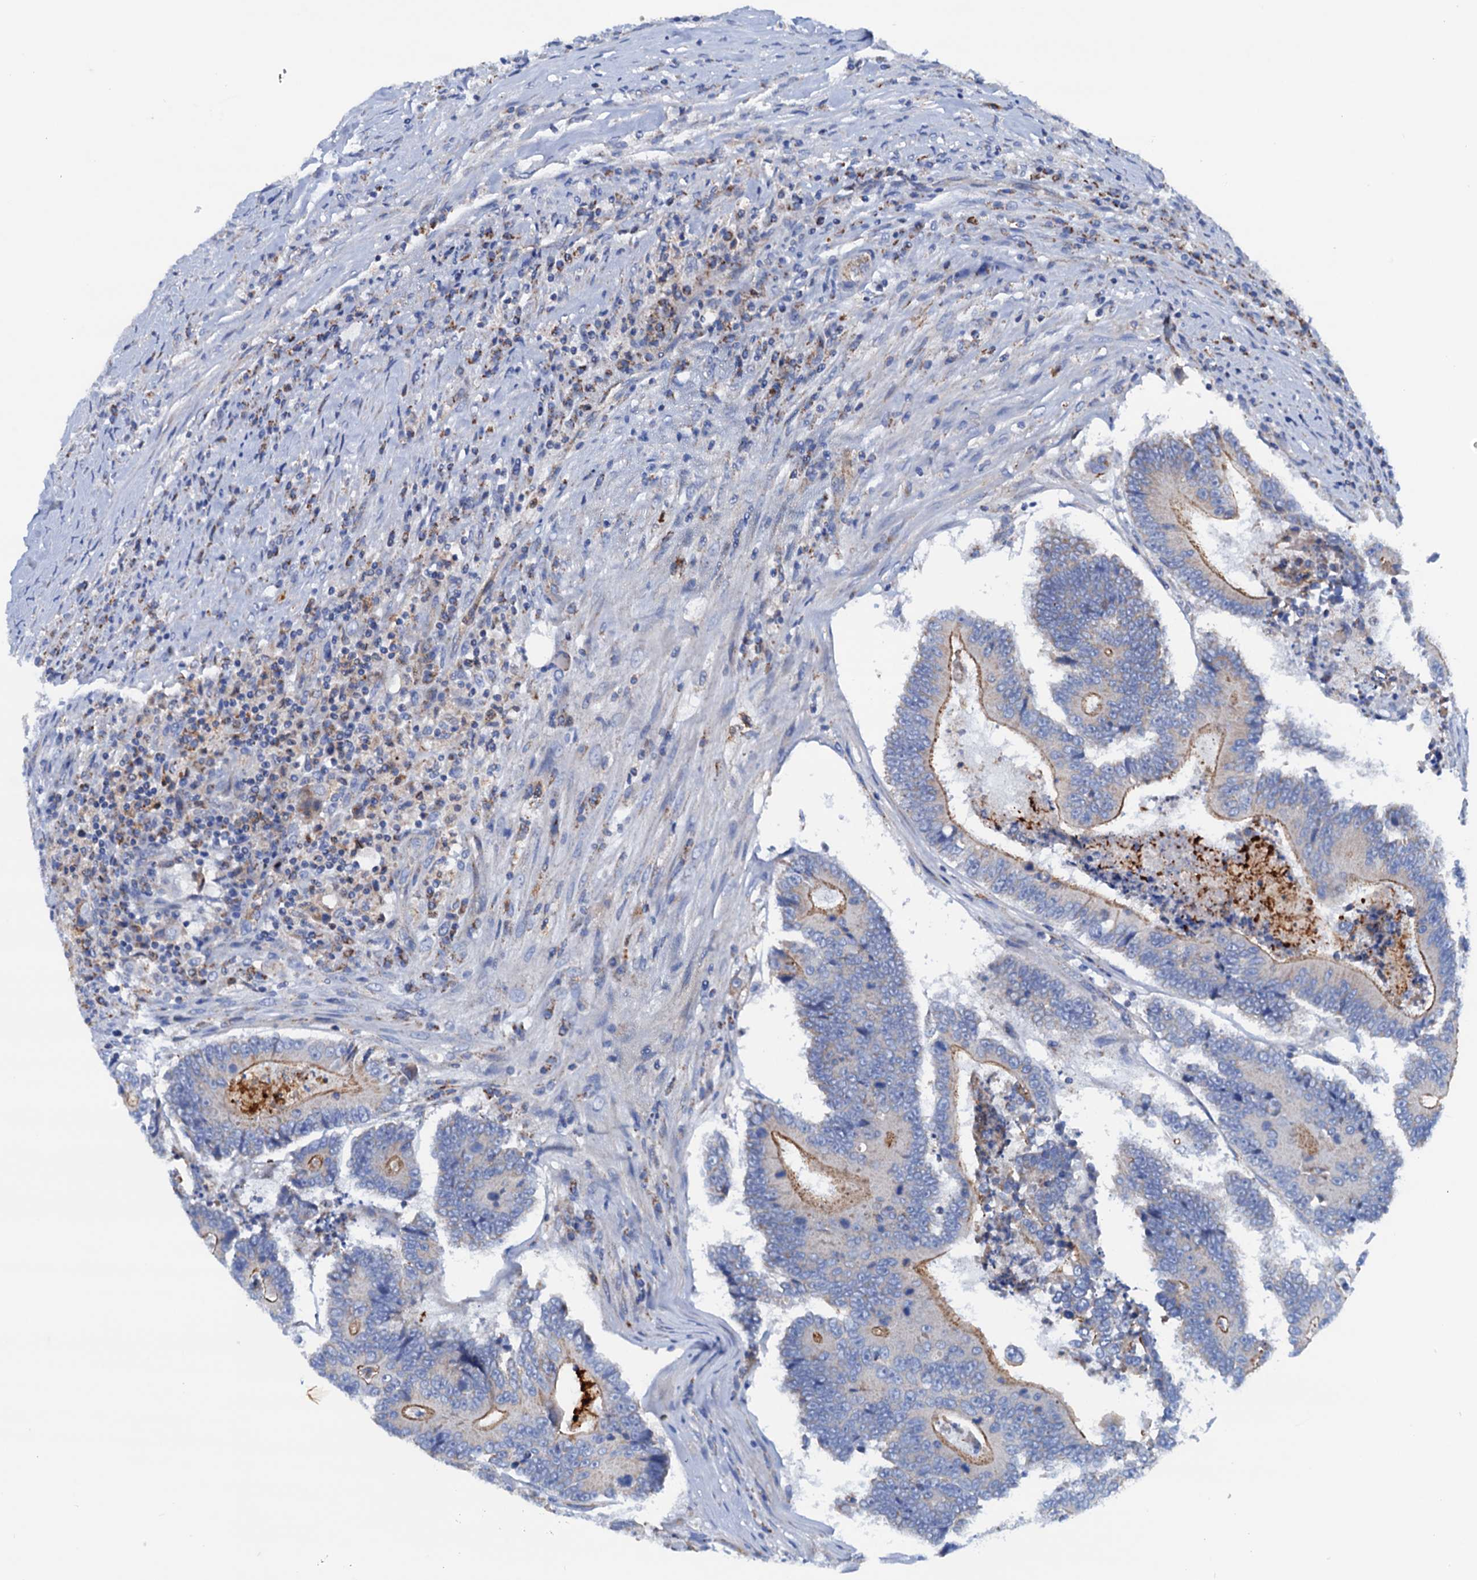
{"staining": {"intensity": "moderate", "quantity": "25%-75%", "location": "cytoplasmic/membranous"}, "tissue": "colorectal cancer", "cell_type": "Tumor cells", "image_type": "cancer", "snomed": [{"axis": "morphology", "description": "Adenocarcinoma, NOS"}, {"axis": "topography", "description": "Colon"}], "caption": "Human adenocarcinoma (colorectal) stained with a brown dye reveals moderate cytoplasmic/membranous positive positivity in approximately 25%-75% of tumor cells.", "gene": "RASSF9", "patient": {"sex": "male", "age": 83}}